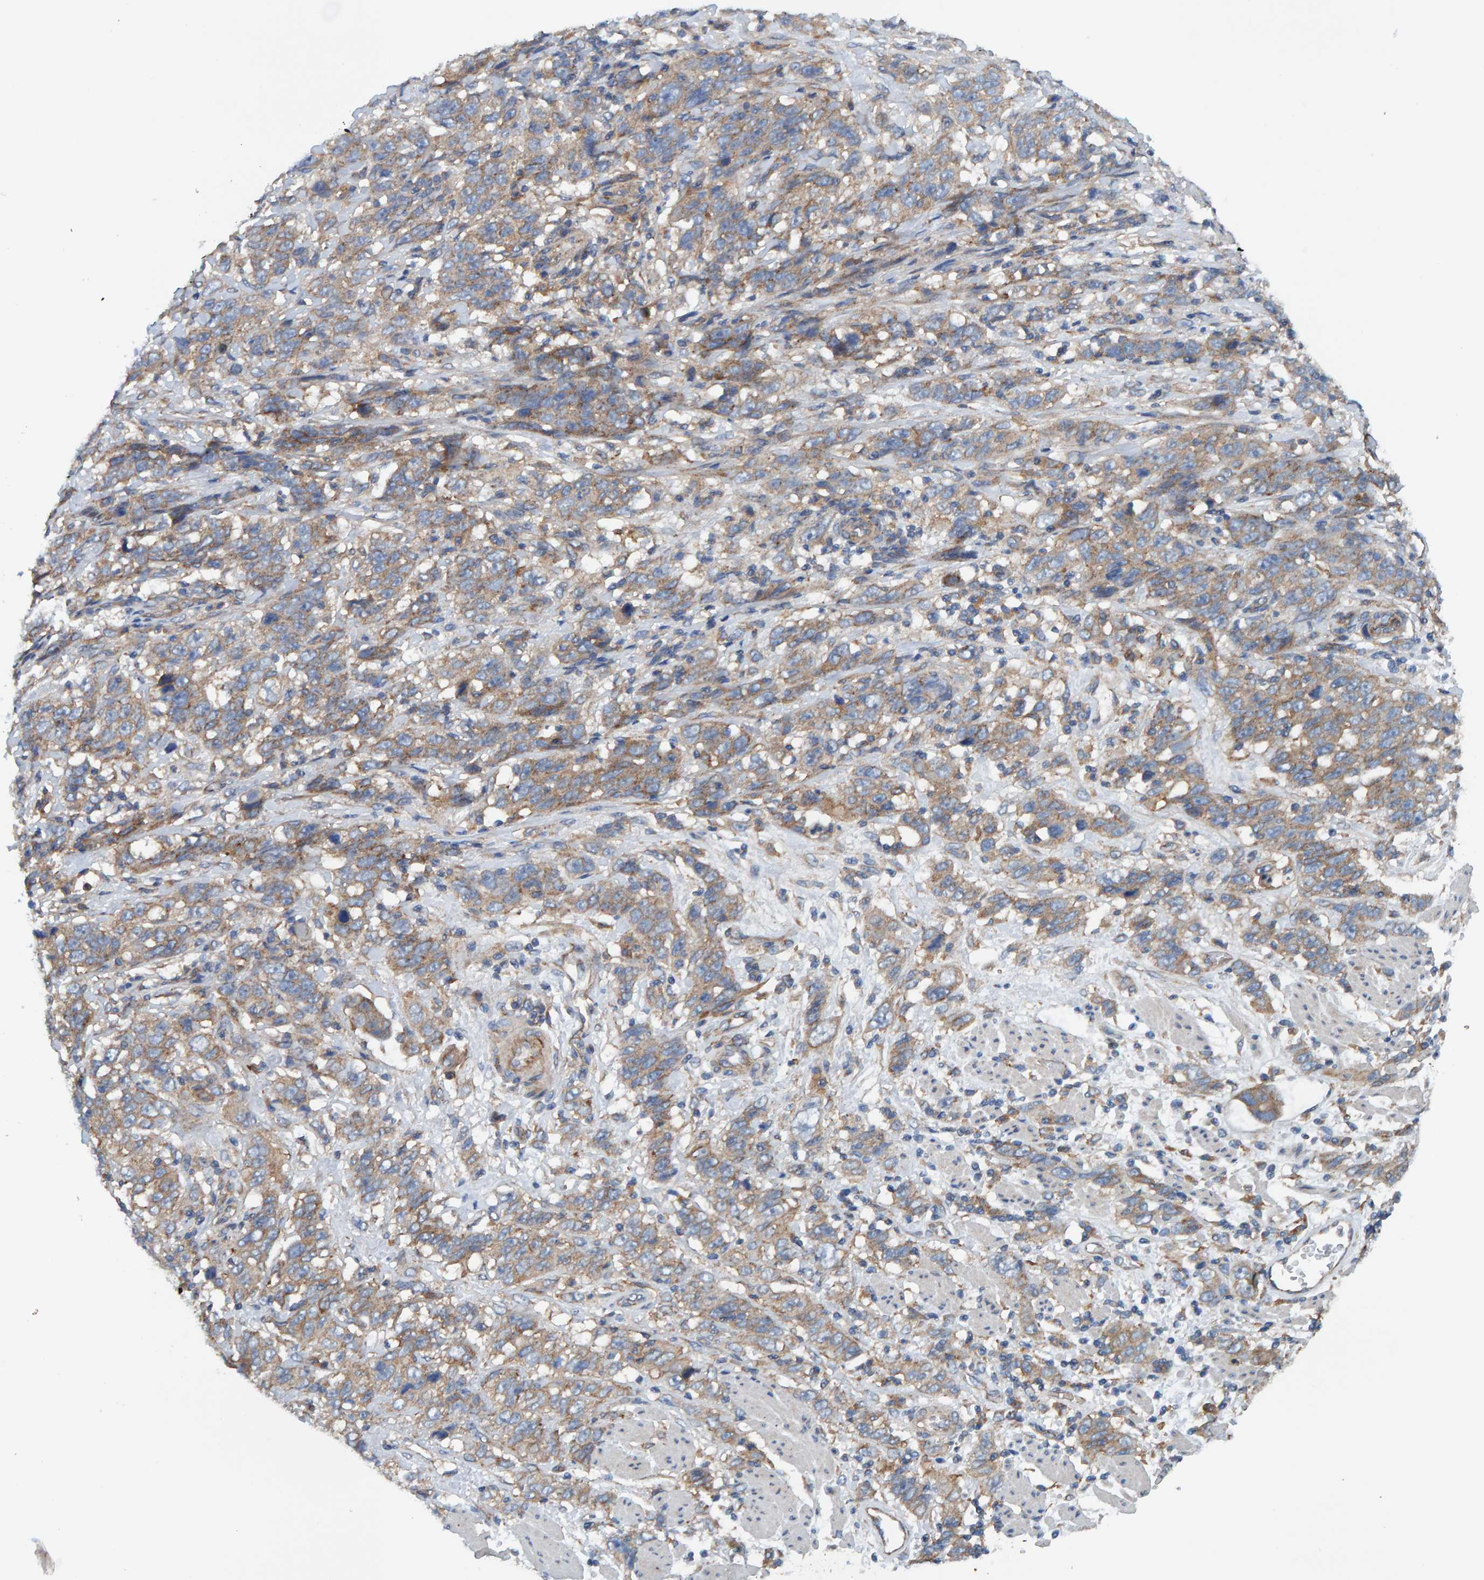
{"staining": {"intensity": "moderate", "quantity": ">75%", "location": "cytoplasmic/membranous"}, "tissue": "stomach cancer", "cell_type": "Tumor cells", "image_type": "cancer", "snomed": [{"axis": "morphology", "description": "Adenocarcinoma, NOS"}, {"axis": "topography", "description": "Stomach"}], "caption": "High-power microscopy captured an IHC histopathology image of stomach cancer, revealing moderate cytoplasmic/membranous staining in about >75% of tumor cells.", "gene": "MKLN1", "patient": {"sex": "male", "age": 48}}